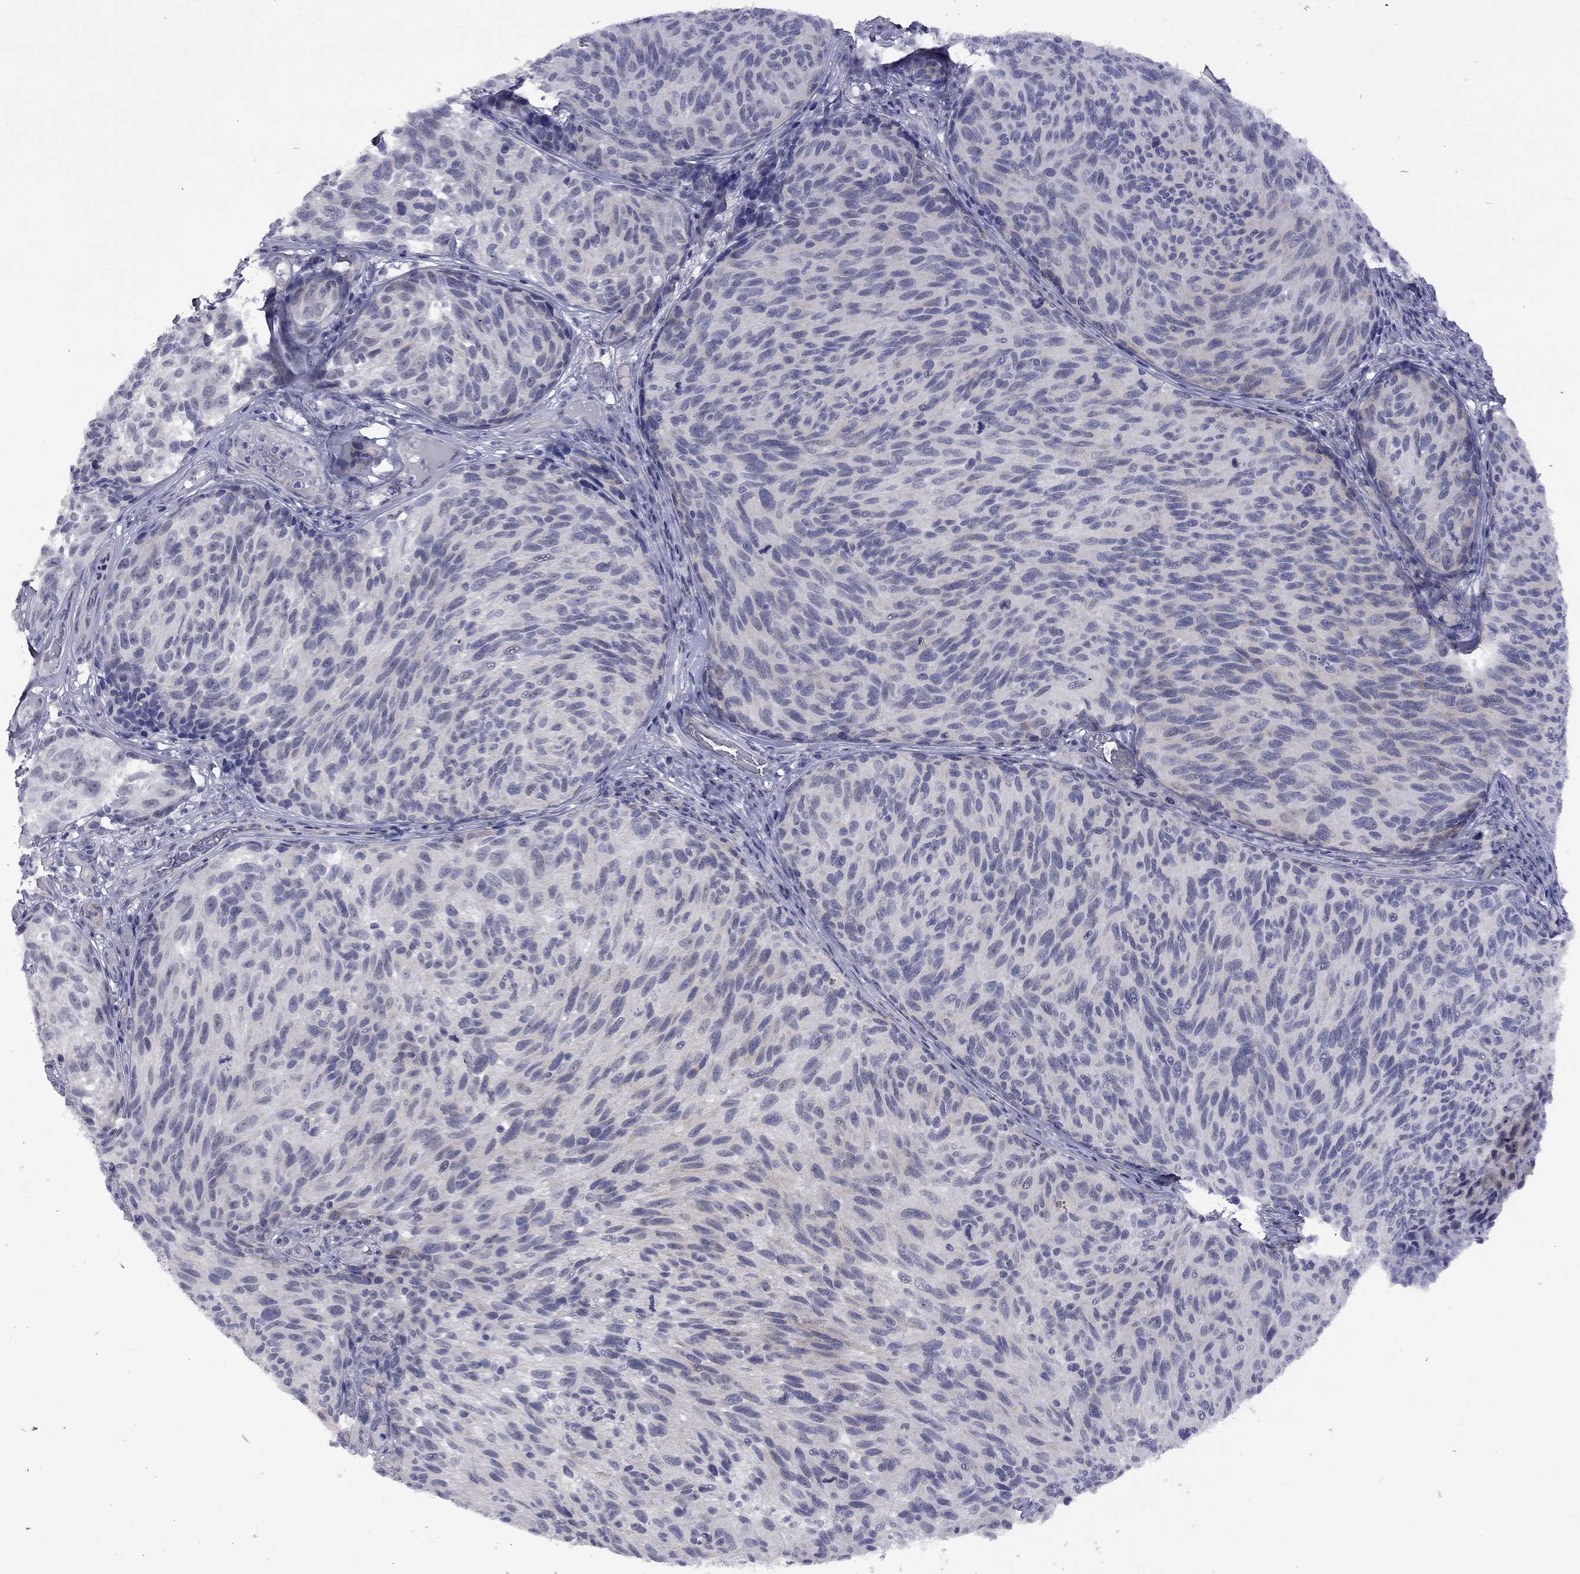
{"staining": {"intensity": "negative", "quantity": "none", "location": "none"}, "tissue": "melanoma", "cell_type": "Tumor cells", "image_type": "cancer", "snomed": [{"axis": "morphology", "description": "Malignant melanoma, NOS"}, {"axis": "topography", "description": "Skin"}], "caption": "The histopathology image exhibits no staining of tumor cells in malignant melanoma.", "gene": "GSG1L", "patient": {"sex": "female", "age": 73}}